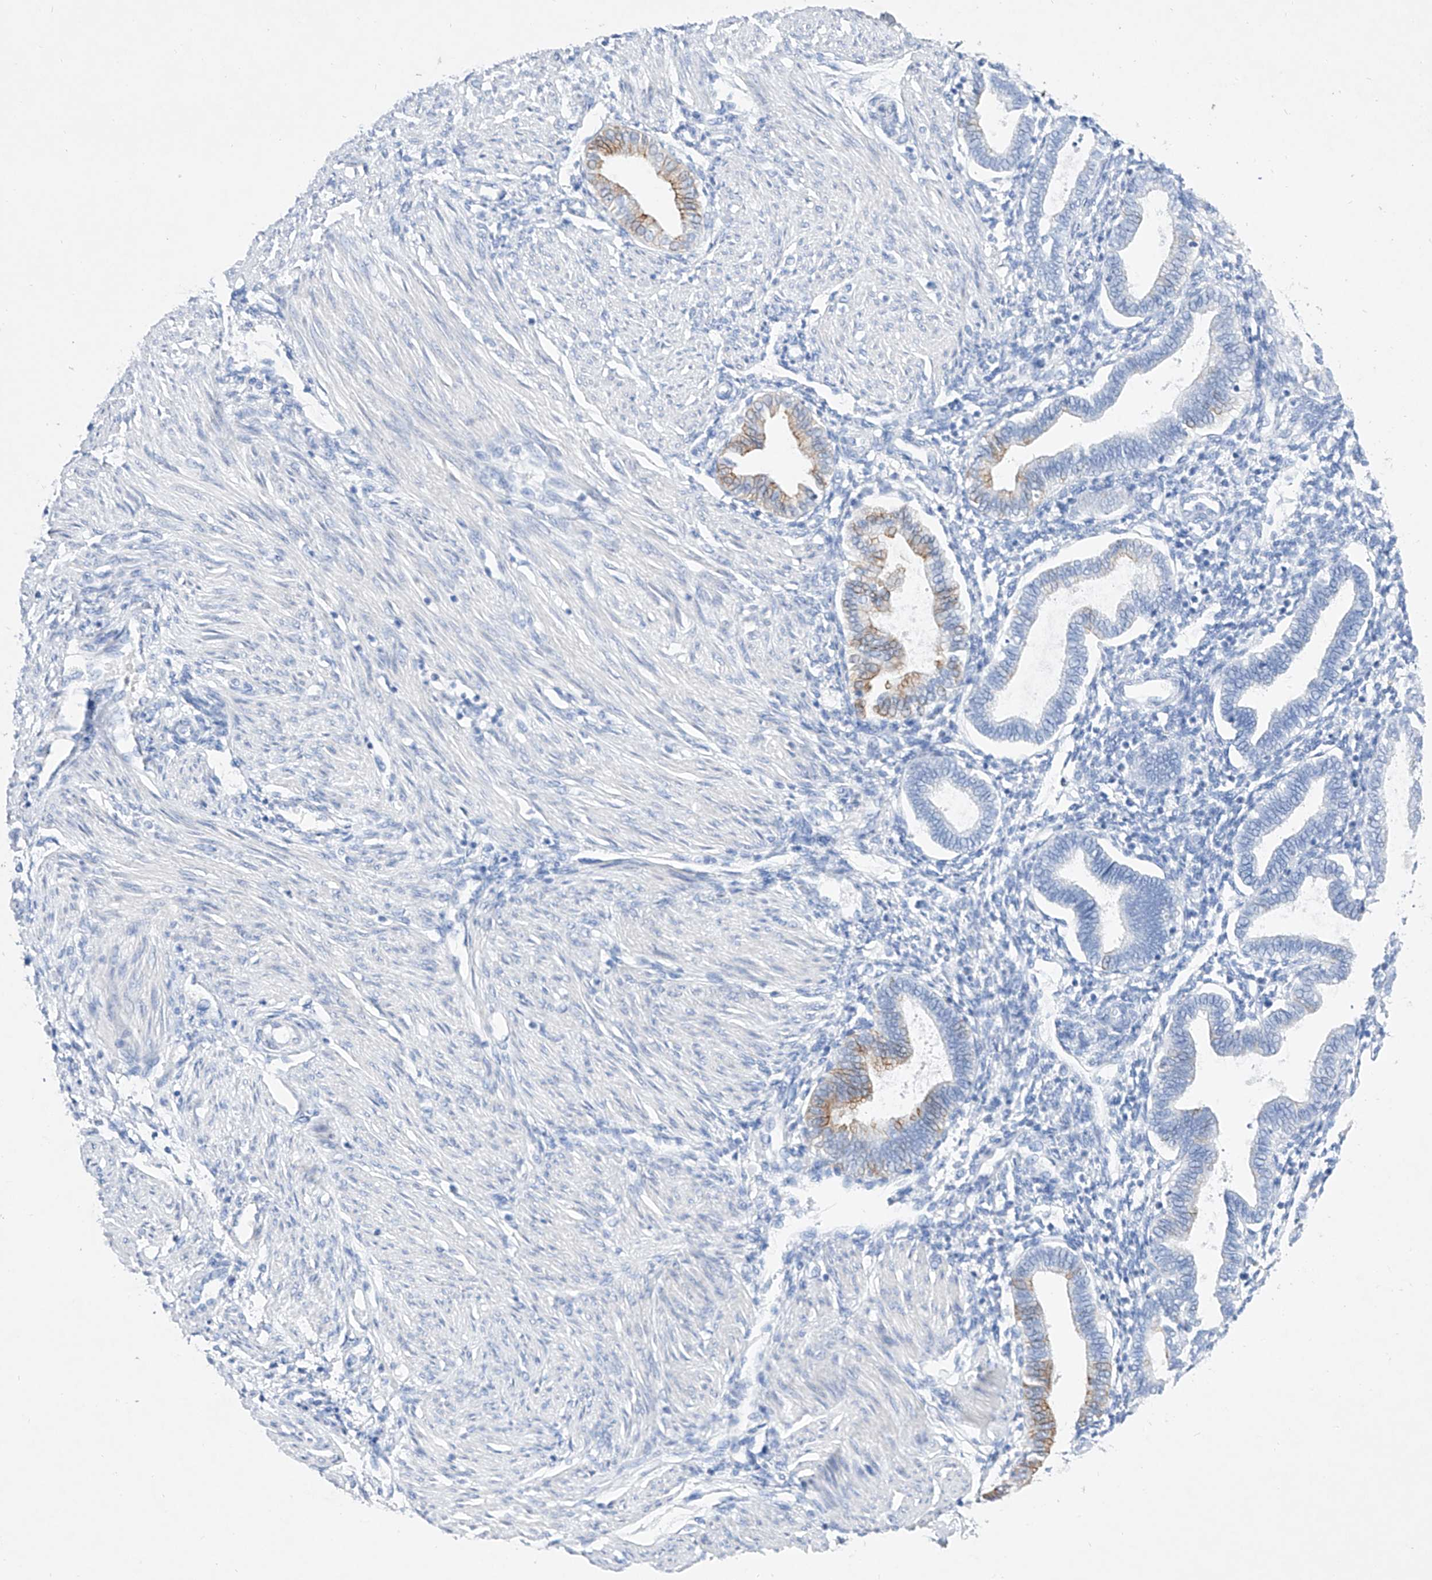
{"staining": {"intensity": "negative", "quantity": "none", "location": "none"}, "tissue": "endometrium", "cell_type": "Cells in endometrial stroma", "image_type": "normal", "snomed": [{"axis": "morphology", "description": "Normal tissue, NOS"}, {"axis": "topography", "description": "Endometrium"}], "caption": "An IHC image of benign endometrium is shown. There is no staining in cells in endometrial stroma of endometrium.", "gene": "TM7SF2", "patient": {"sex": "female", "age": 53}}